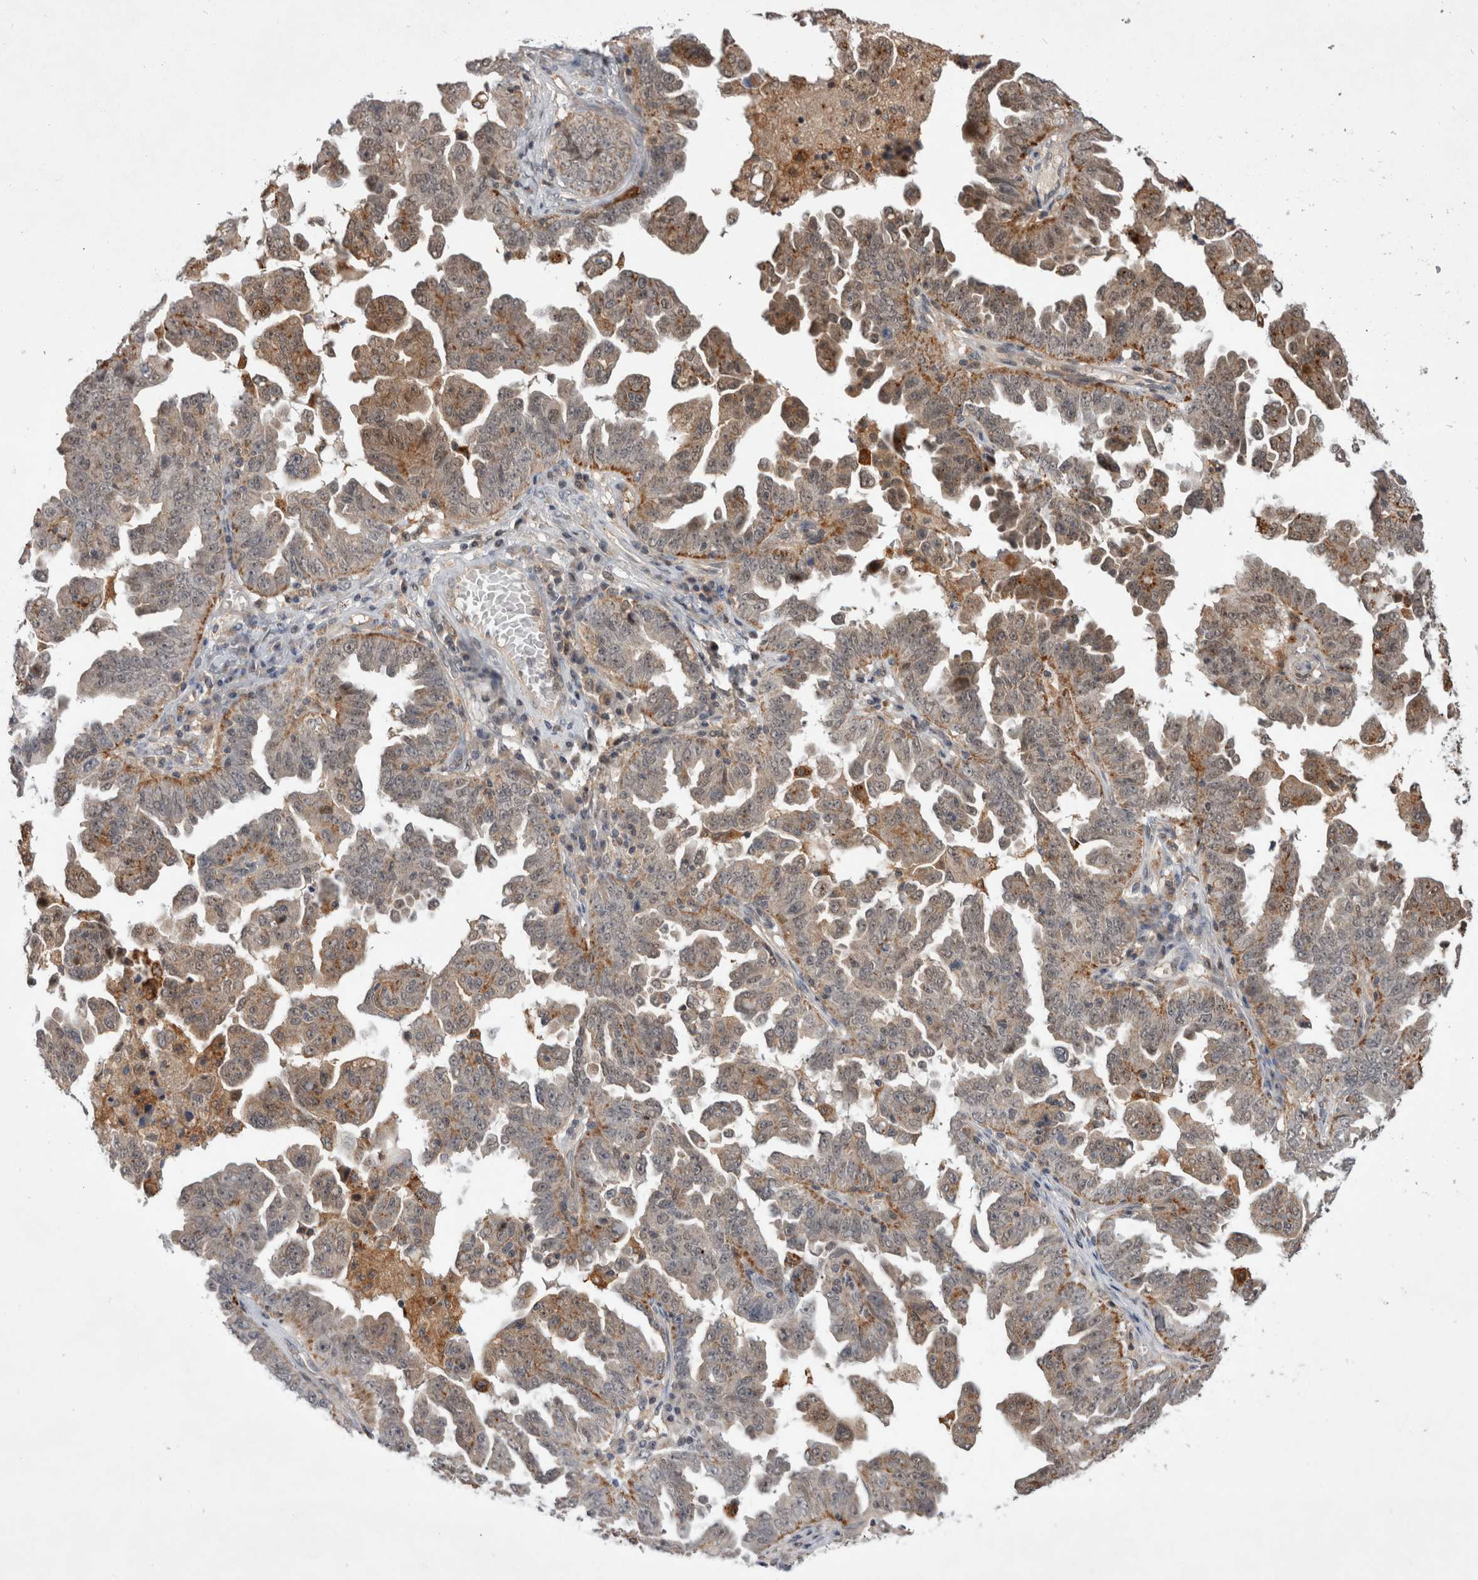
{"staining": {"intensity": "moderate", "quantity": "25%-75%", "location": "cytoplasmic/membranous"}, "tissue": "ovarian cancer", "cell_type": "Tumor cells", "image_type": "cancer", "snomed": [{"axis": "morphology", "description": "Carcinoma, endometroid"}, {"axis": "topography", "description": "Ovary"}], "caption": "Ovarian cancer stained with a protein marker exhibits moderate staining in tumor cells.", "gene": "MRPL37", "patient": {"sex": "female", "age": 62}}